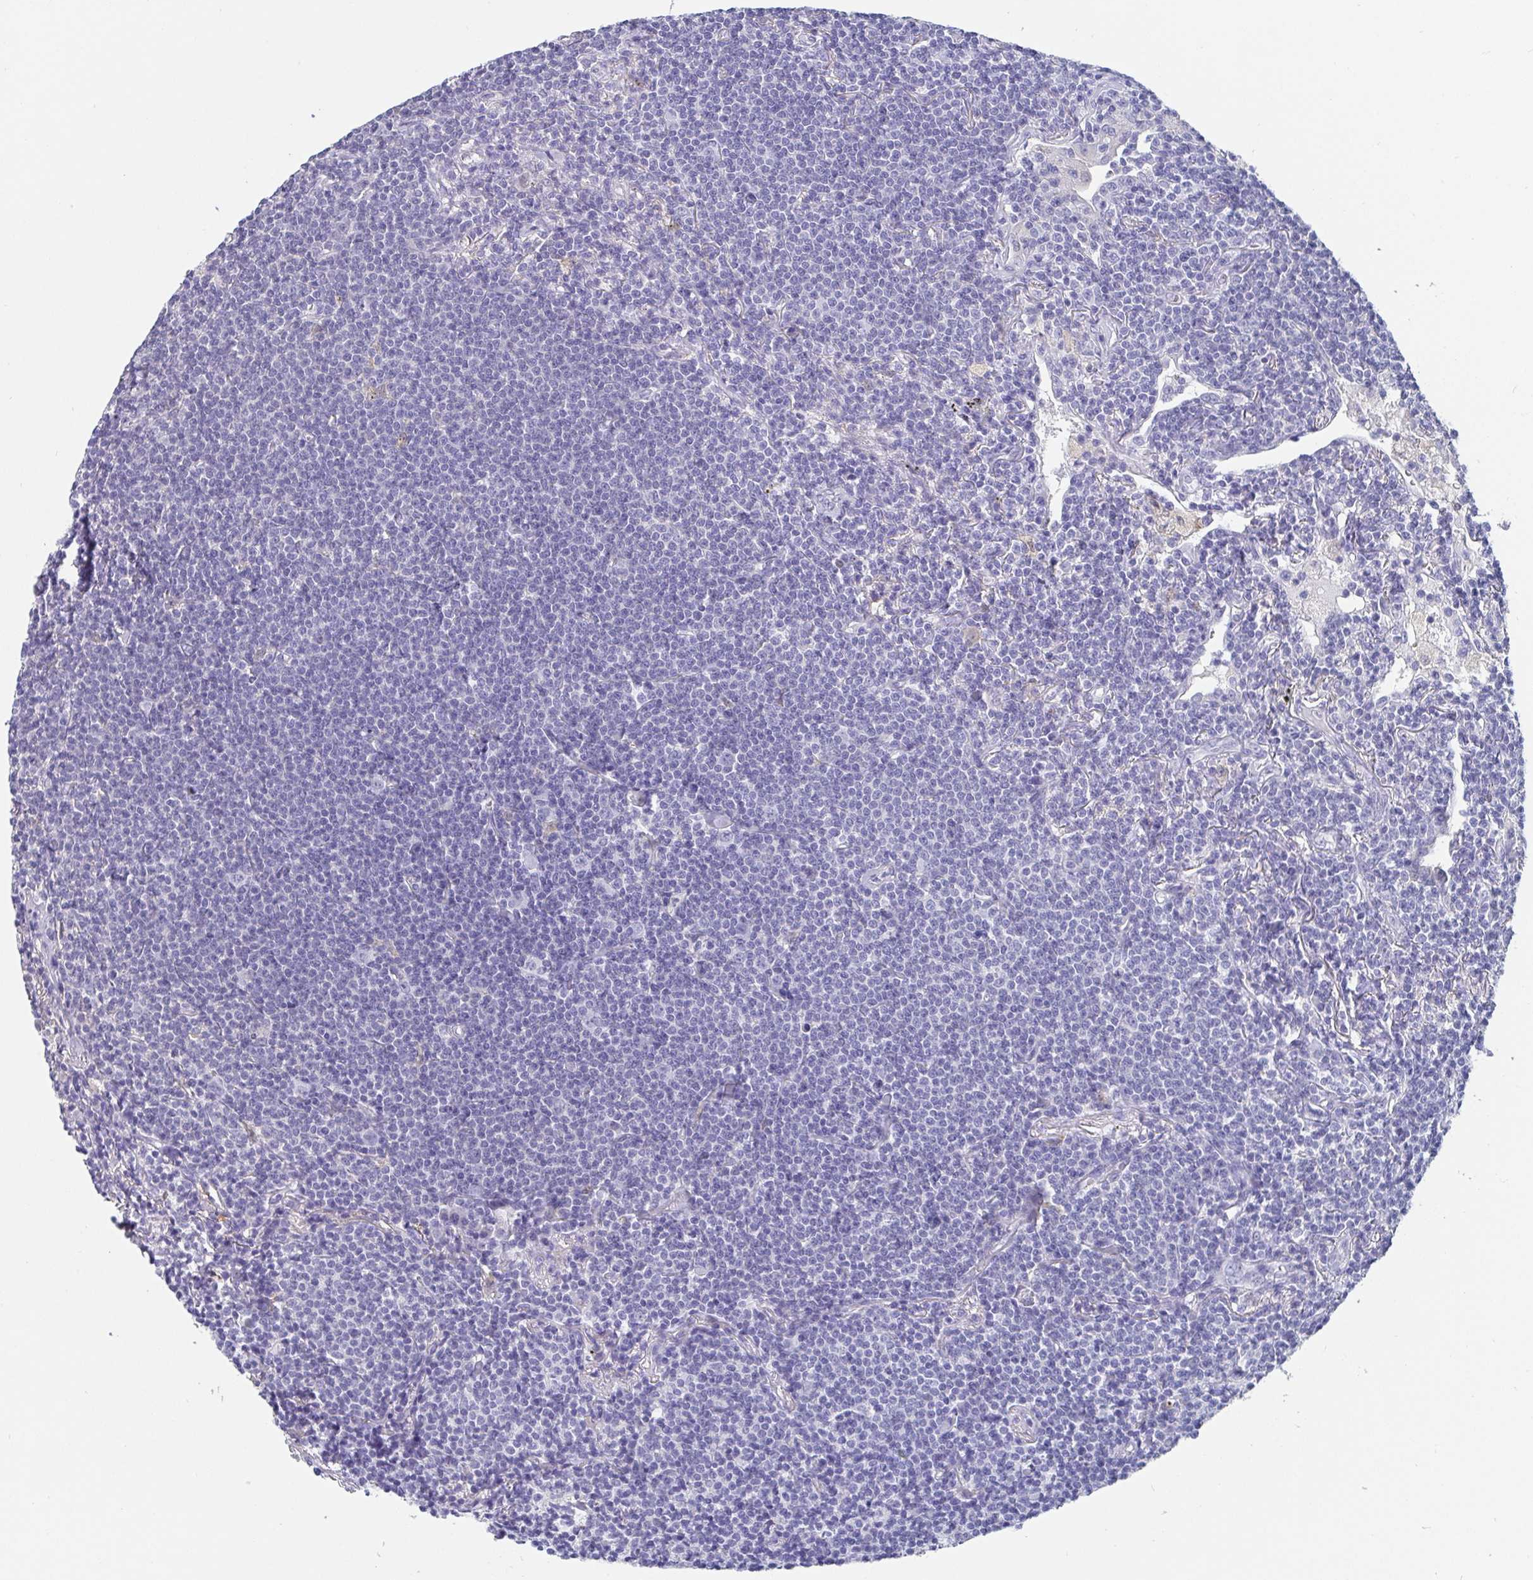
{"staining": {"intensity": "negative", "quantity": "none", "location": "none"}, "tissue": "lymphoma", "cell_type": "Tumor cells", "image_type": "cancer", "snomed": [{"axis": "morphology", "description": "Malignant lymphoma, non-Hodgkin's type, Low grade"}, {"axis": "topography", "description": "Lung"}], "caption": "High magnification brightfield microscopy of low-grade malignant lymphoma, non-Hodgkin's type stained with DAB (3,3'-diaminobenzidine) (brown) and counterstained with hematoxylin (blue): tumor cells show no significant positivity.", "gene": "IDH1", "patient": {"sex": "female", "age": 71}}